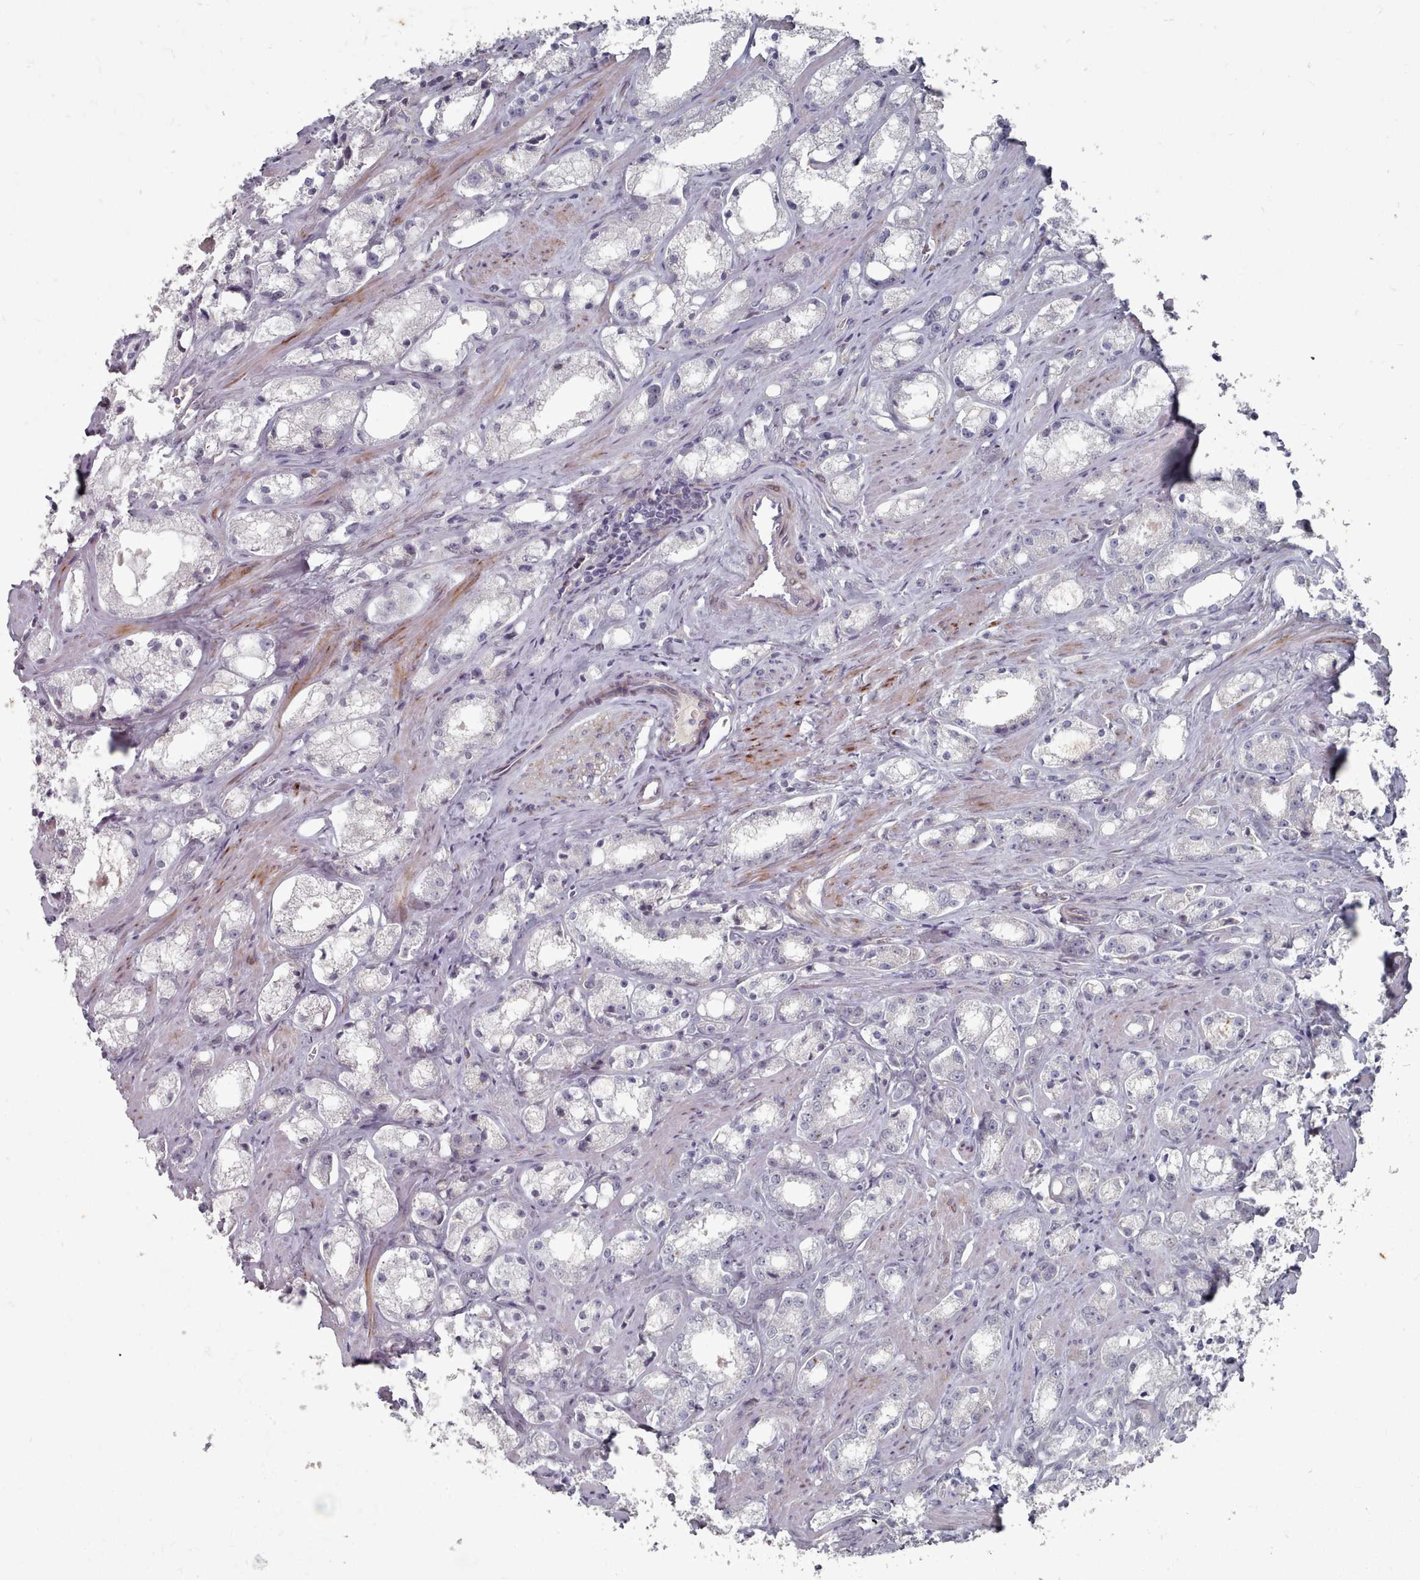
{"staining": {"intensity": "negative", "quantity": "none", "location": "none"}, "tissue": "prostate cancer", "cell_type": "Tumor cells", "image_type": "cancer", "snomed": [{"axis": "morphology", "description": "Adenocarcinoma, High grade"}, {"axis": "topography", "description": "Prostate"}], "caption": "IHC photomicrograph of prostate high-grade adenocarcinoma stained for a protein (brown), which shows no expression in tumor cells. The staining is performed using DAB brown chromogen with nuclei counter-stained in using hematoxylin.", "gene": "COL8A2", "patient": {"sex": "male", "age": 66}}